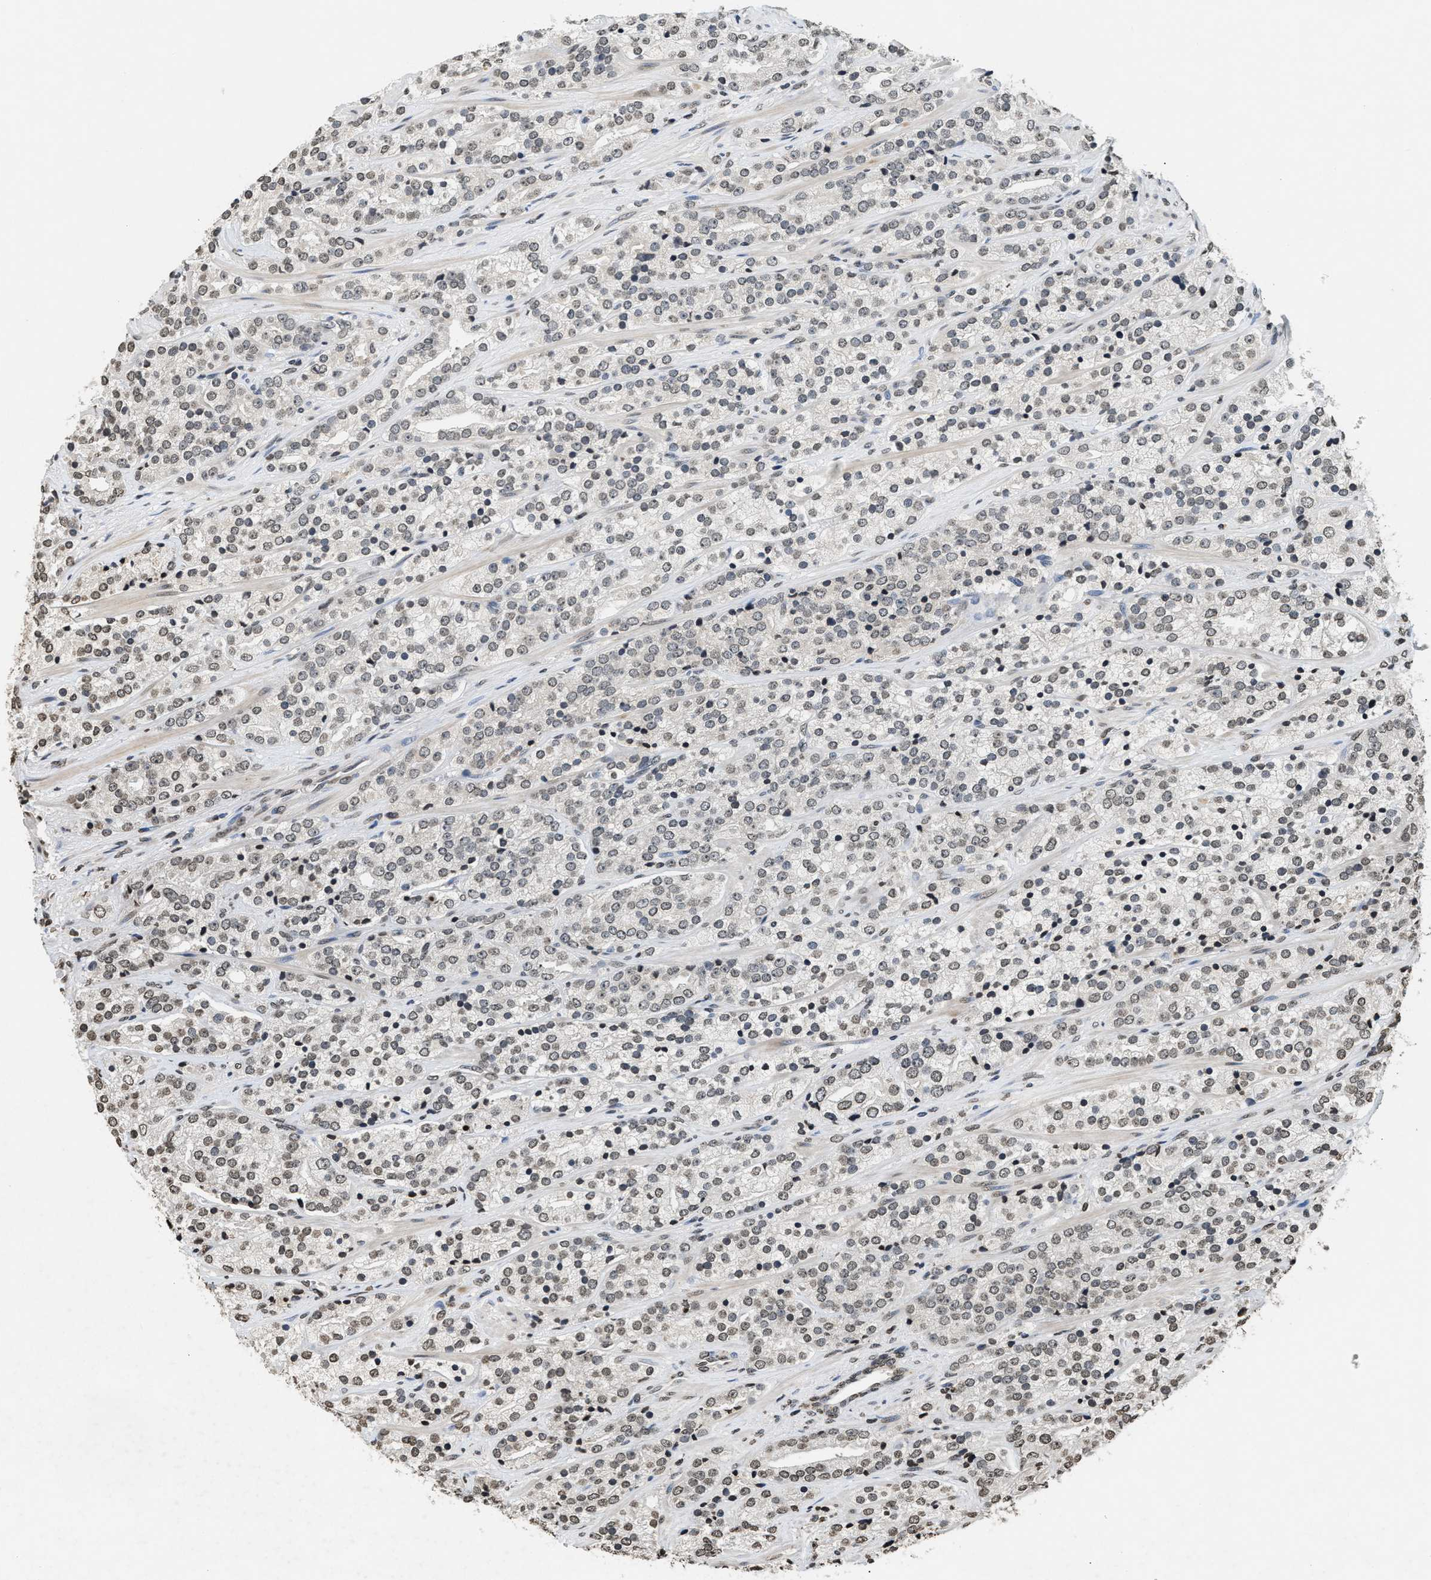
{"staining": {"intensity": "weak", "quantity": "25%-75%", "location": "nuclear"}, "tissue": "prostate cancer", "cell_type": "Tumor cells", "image_type": "cancer", "snomed": [{"axis": "morphology", "description": "Adenocarcinoma, High grade"}, {"axis": "topography", "description": "Prostate"}], "caption": "Adenocarcinoma (high-grade) (prostate) tissue displays weak nuclear staining in about 25%-75% of tumor cells (Stains: DAB (3,3'-diaminobenzidine) in brown, nuclei in blue, Microscopy: brightfield microscopy at high magnification).", "gene": "DNASE1L3", "patient": {"sex": "male", "age": 71}}